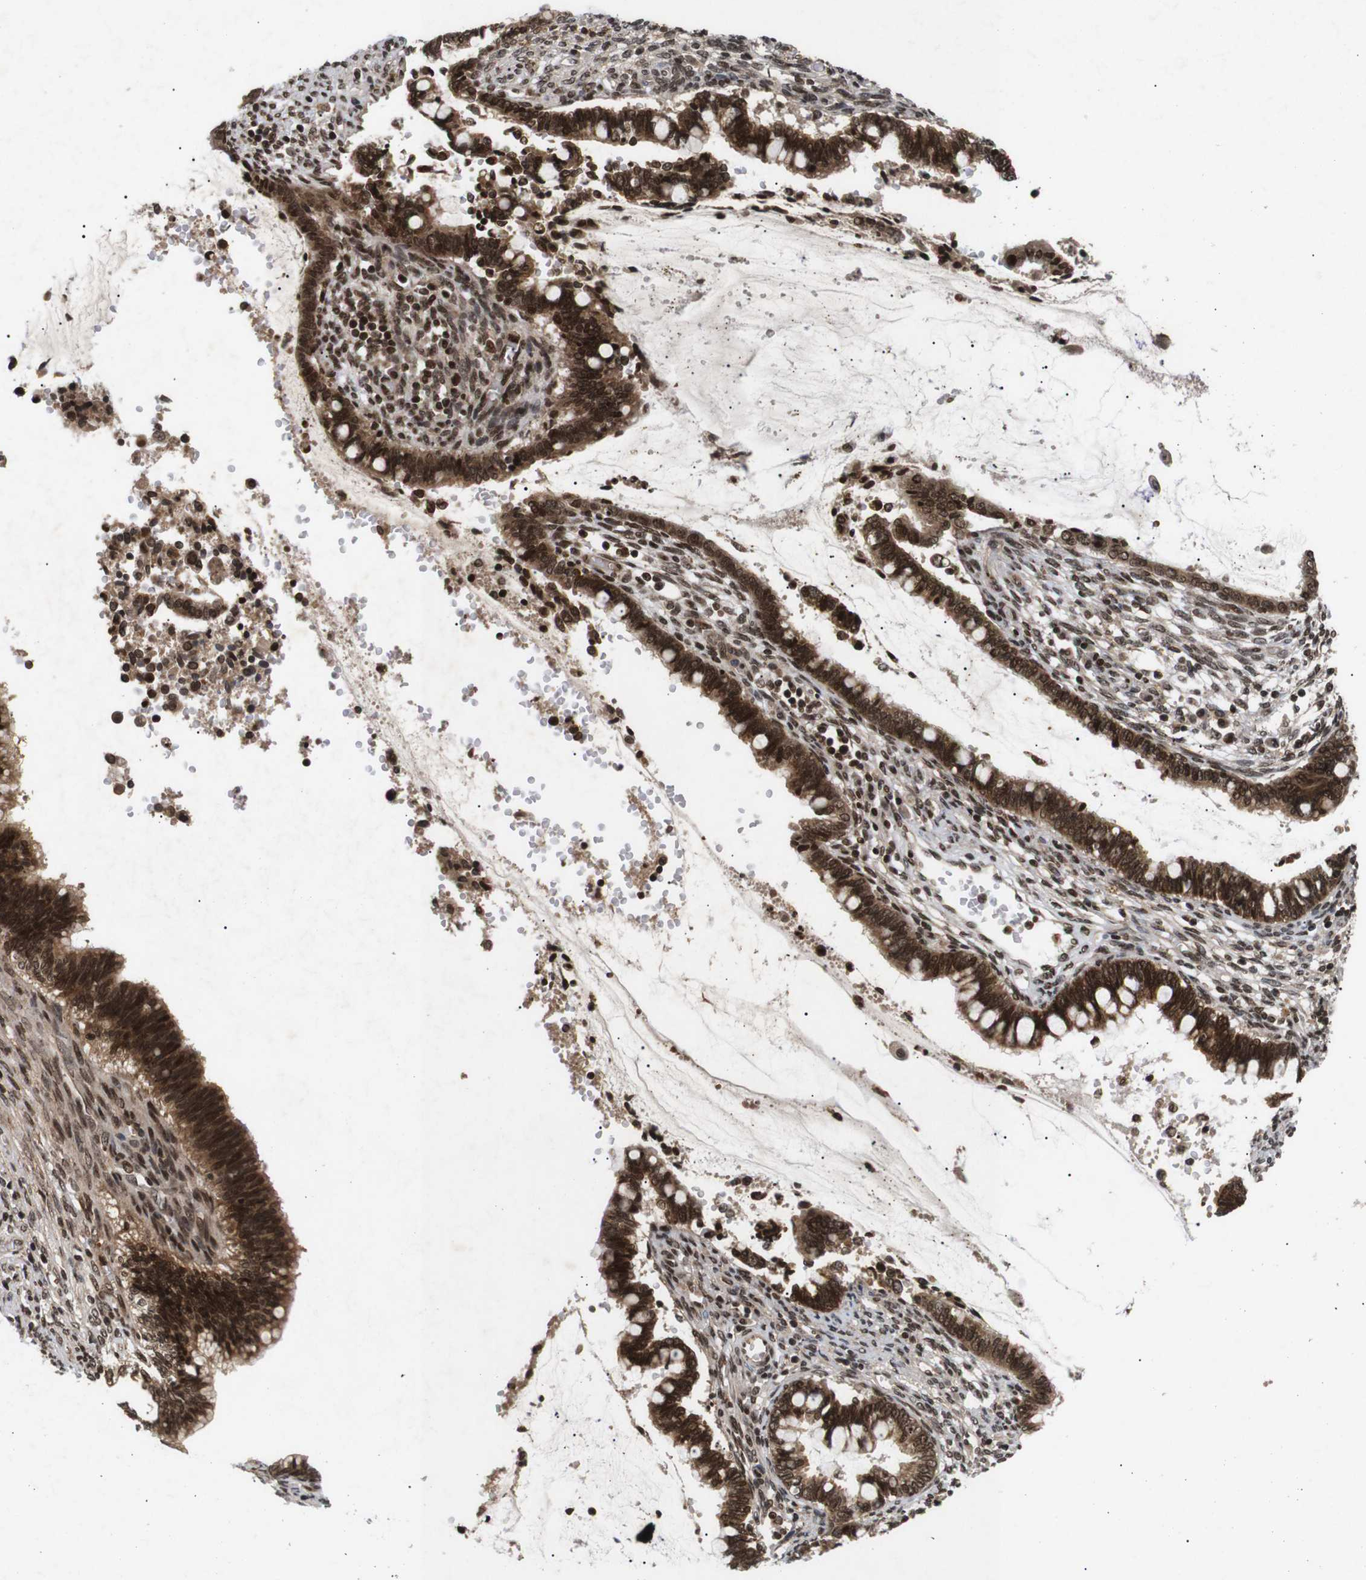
{"staining": {"intensity": "strong", "quantity": ">75%", "location": "cytoplasmic/membranous,nuclear"}, "tissue": "cervical cancer", "cell_type": "Tumor cells", "image_type": "cancer", "snomed": [{"axis": "morphology", "description": "Adenocarcinoma, NOS"}, {"axis": "topography", "description": "Cervix"}], "caption": "High-magnification brightfield microscopy of cervical adenocarcinoma stained with DAB (brown) and counterstained with hematoxylin (blue). tumor cells exhibit strong cytoplasmic/membranous and nuclear expression is appreciated in about>75% of cells.", "gene": "KIF23", "patient": {"sex": "female", "age": 44}}